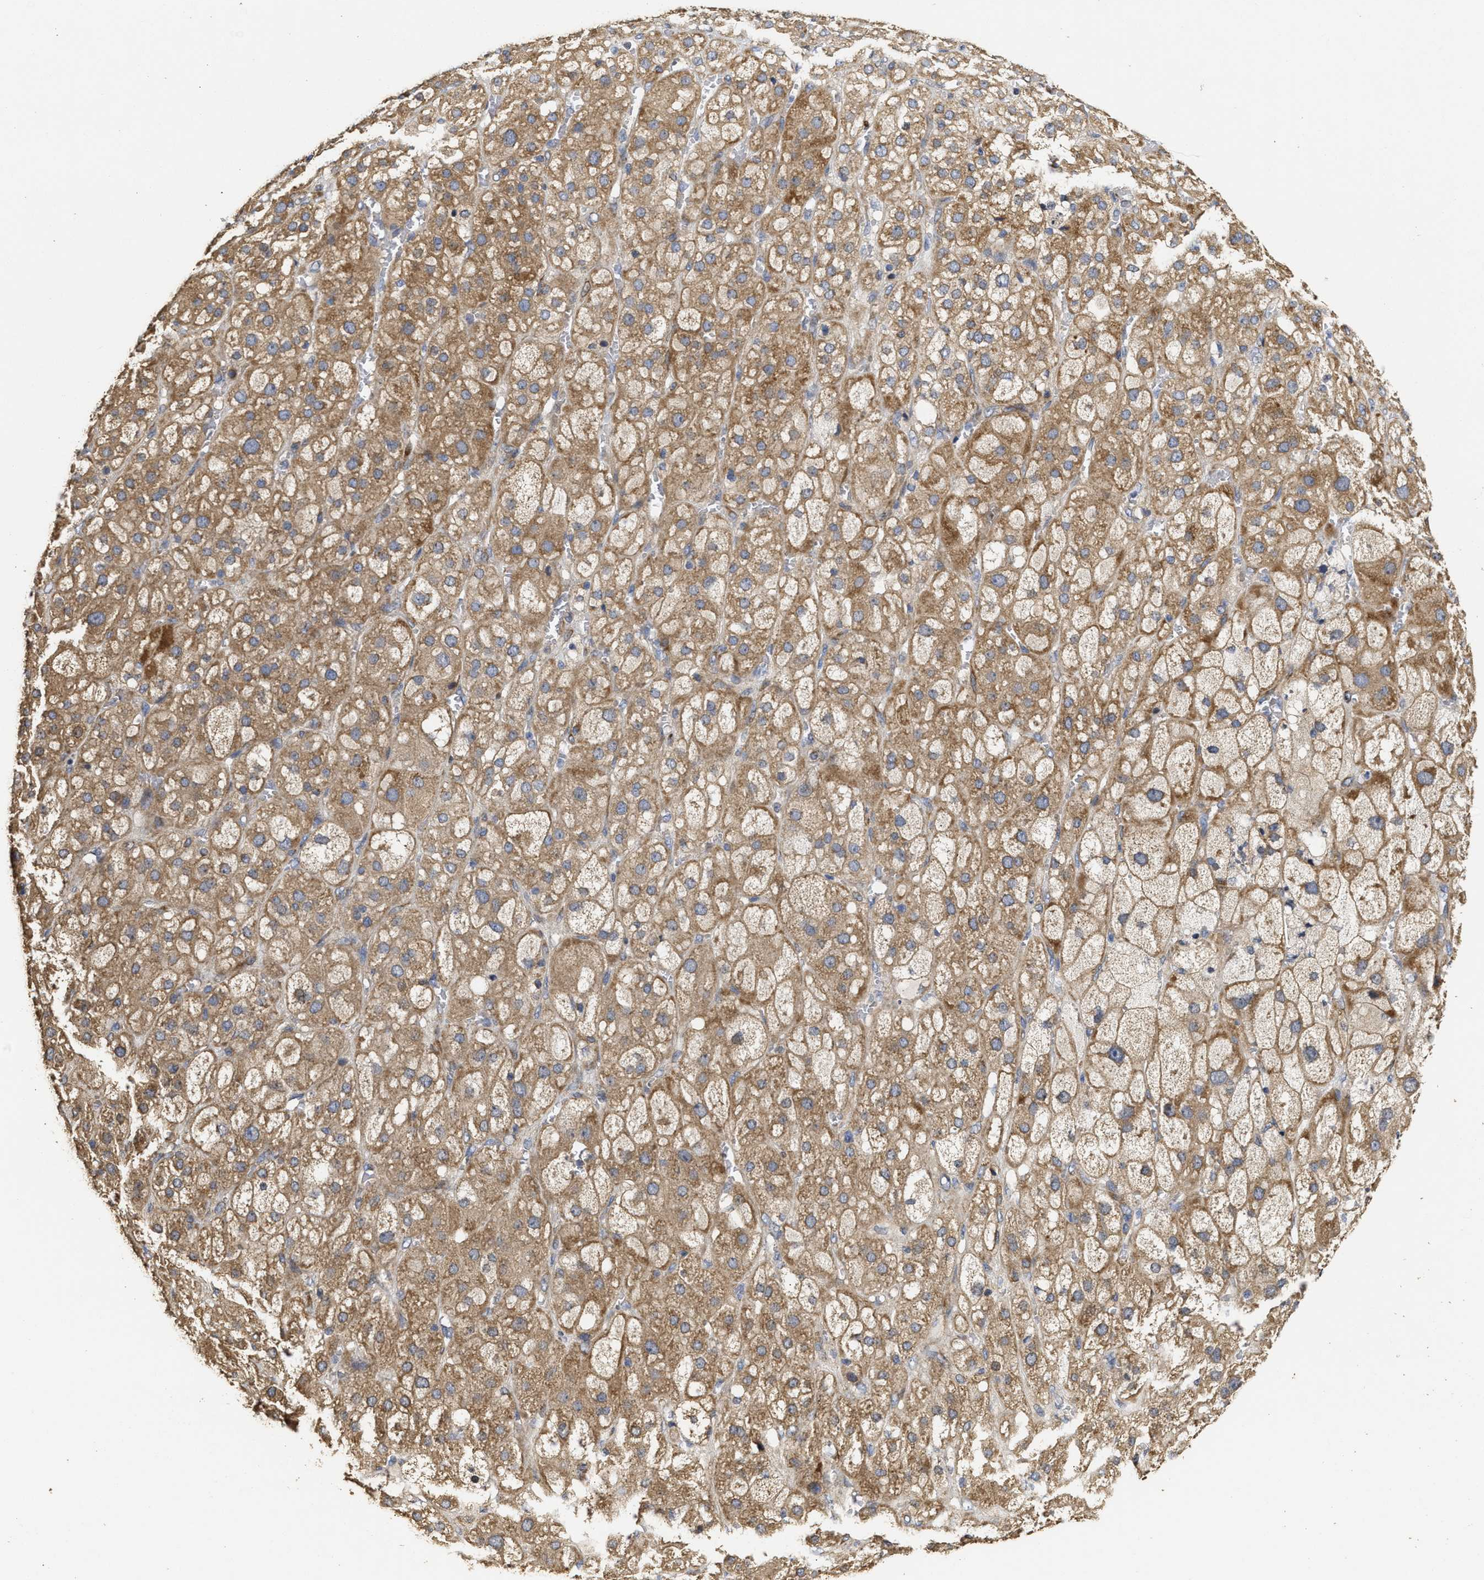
{"staining": {"intensity": "moderate", "quantity": ">75%", "location": "cytoplasmic/membranous"}, "tissue": "adrenal gland", "cell_type": "Glandular cells", "image_type": "normal", "snomed": [{"axis": "morphology", "description": "Normal tissue, NOS"}, {"axis": "topography", "description": "Adrenal gland"}], "caption": "DAB (3,3'-diaminobenzidine) immunohistochemical staining of unremarkable adrenal gland shows moderate cytoplasmic/membranous protein expression in about >75% of glandular cells. (brown staining indicates protein expression, while blue staining denotes nuclei).", "gene": "NAV1", "patient": {"sex": "female", "age": 47}}